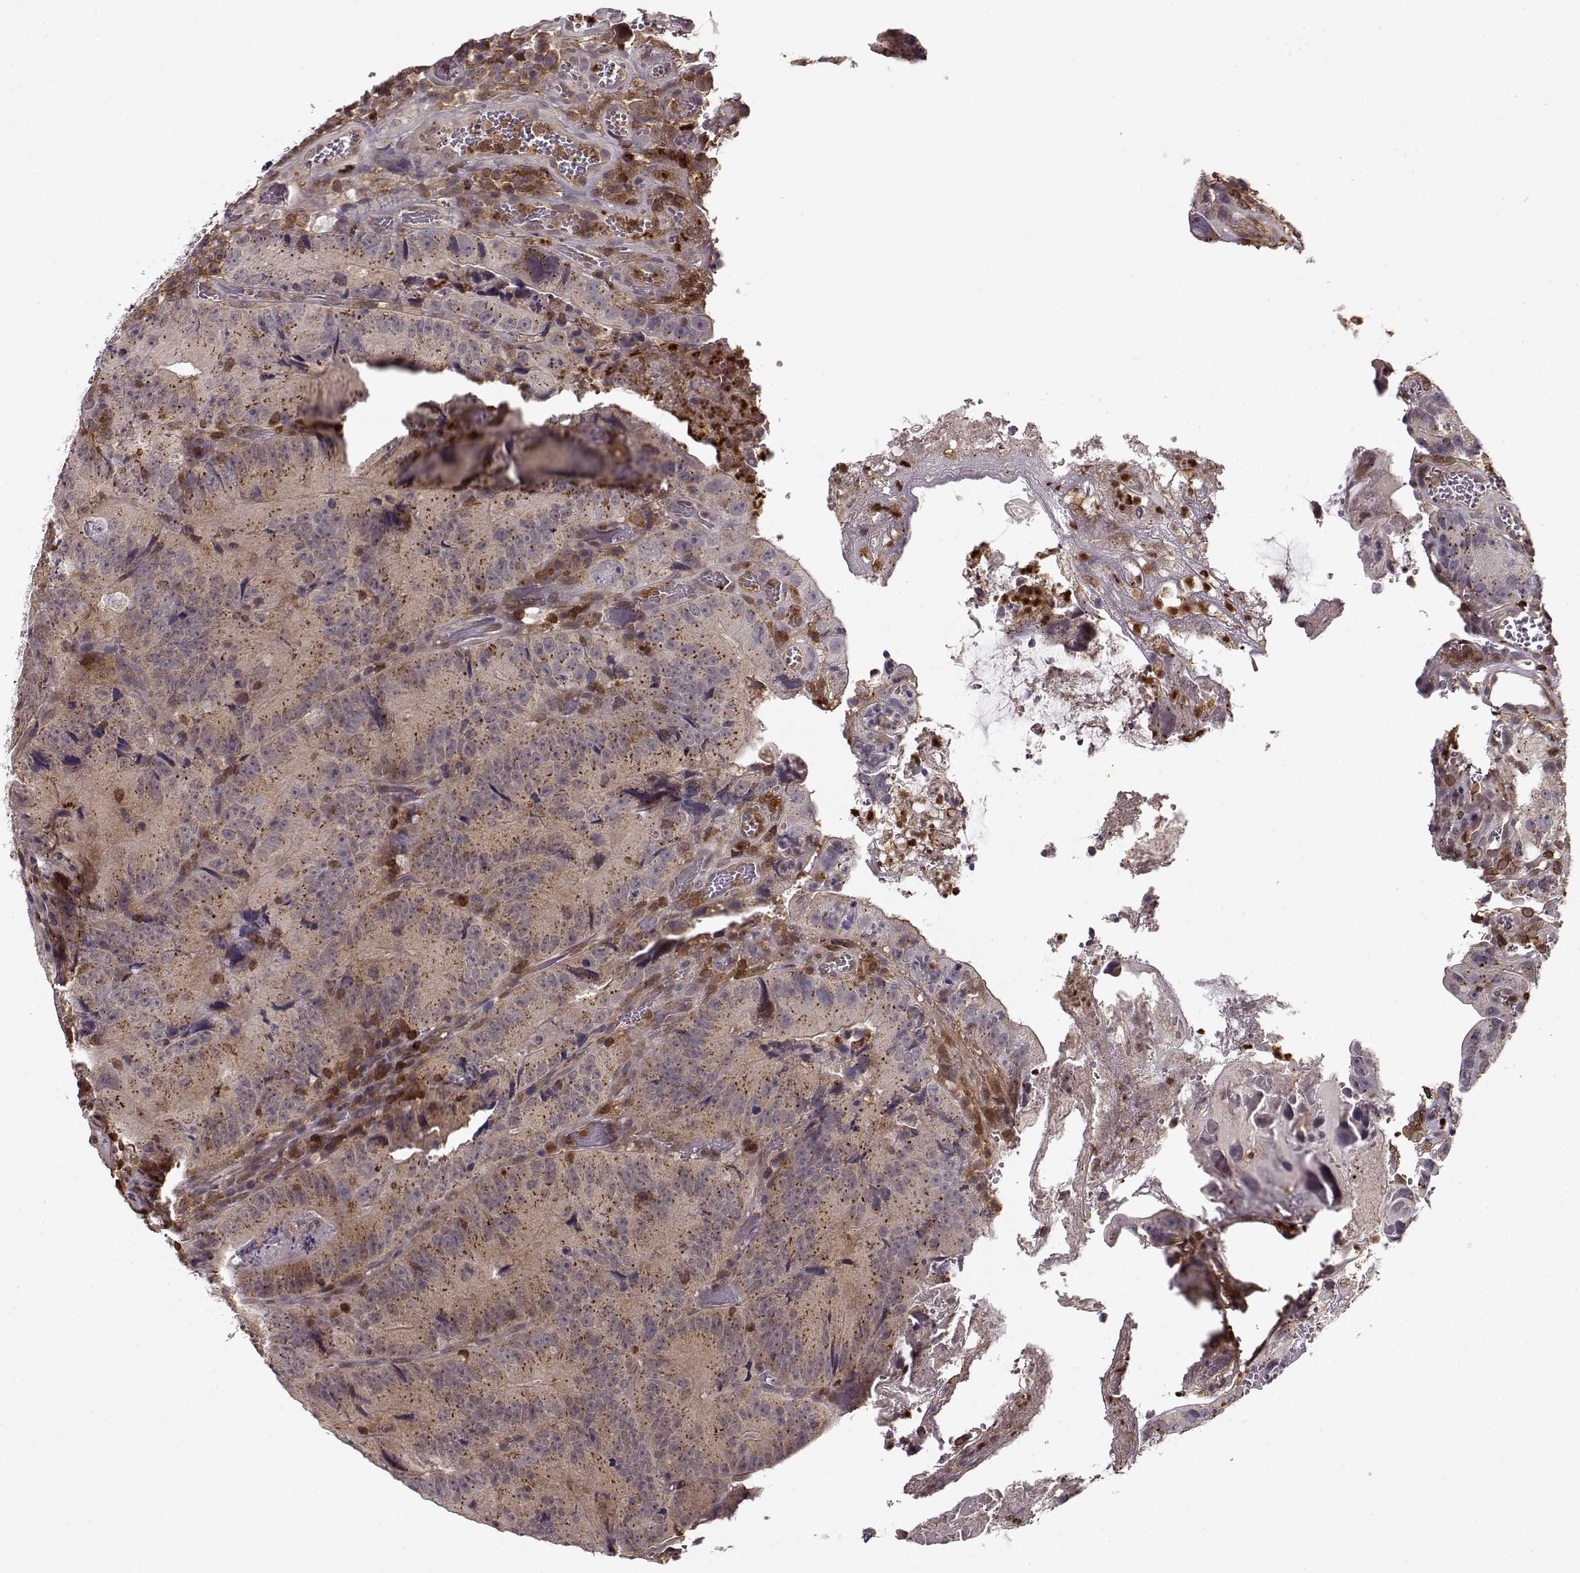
{"staining": {"intensity": "weak", "quantity": "<25%", "location": "cytoplasmic/membranous"}, "tissue": "colorectal cancer", "cell_type": "Tumor cells", "image_type": "cancer", "snomed": [{"axis": "morphology", "description": "Adenocarcinoma, NOS"}, {"axis": "topography", "description": "Colon"}], "caption": "Adenocarcinoma (colorectal) was stained to show a protein in brown. There is no significant expression in tumor cells.", "gene": "MFSD1", "patient": {"sex": "female", "age": 86}}